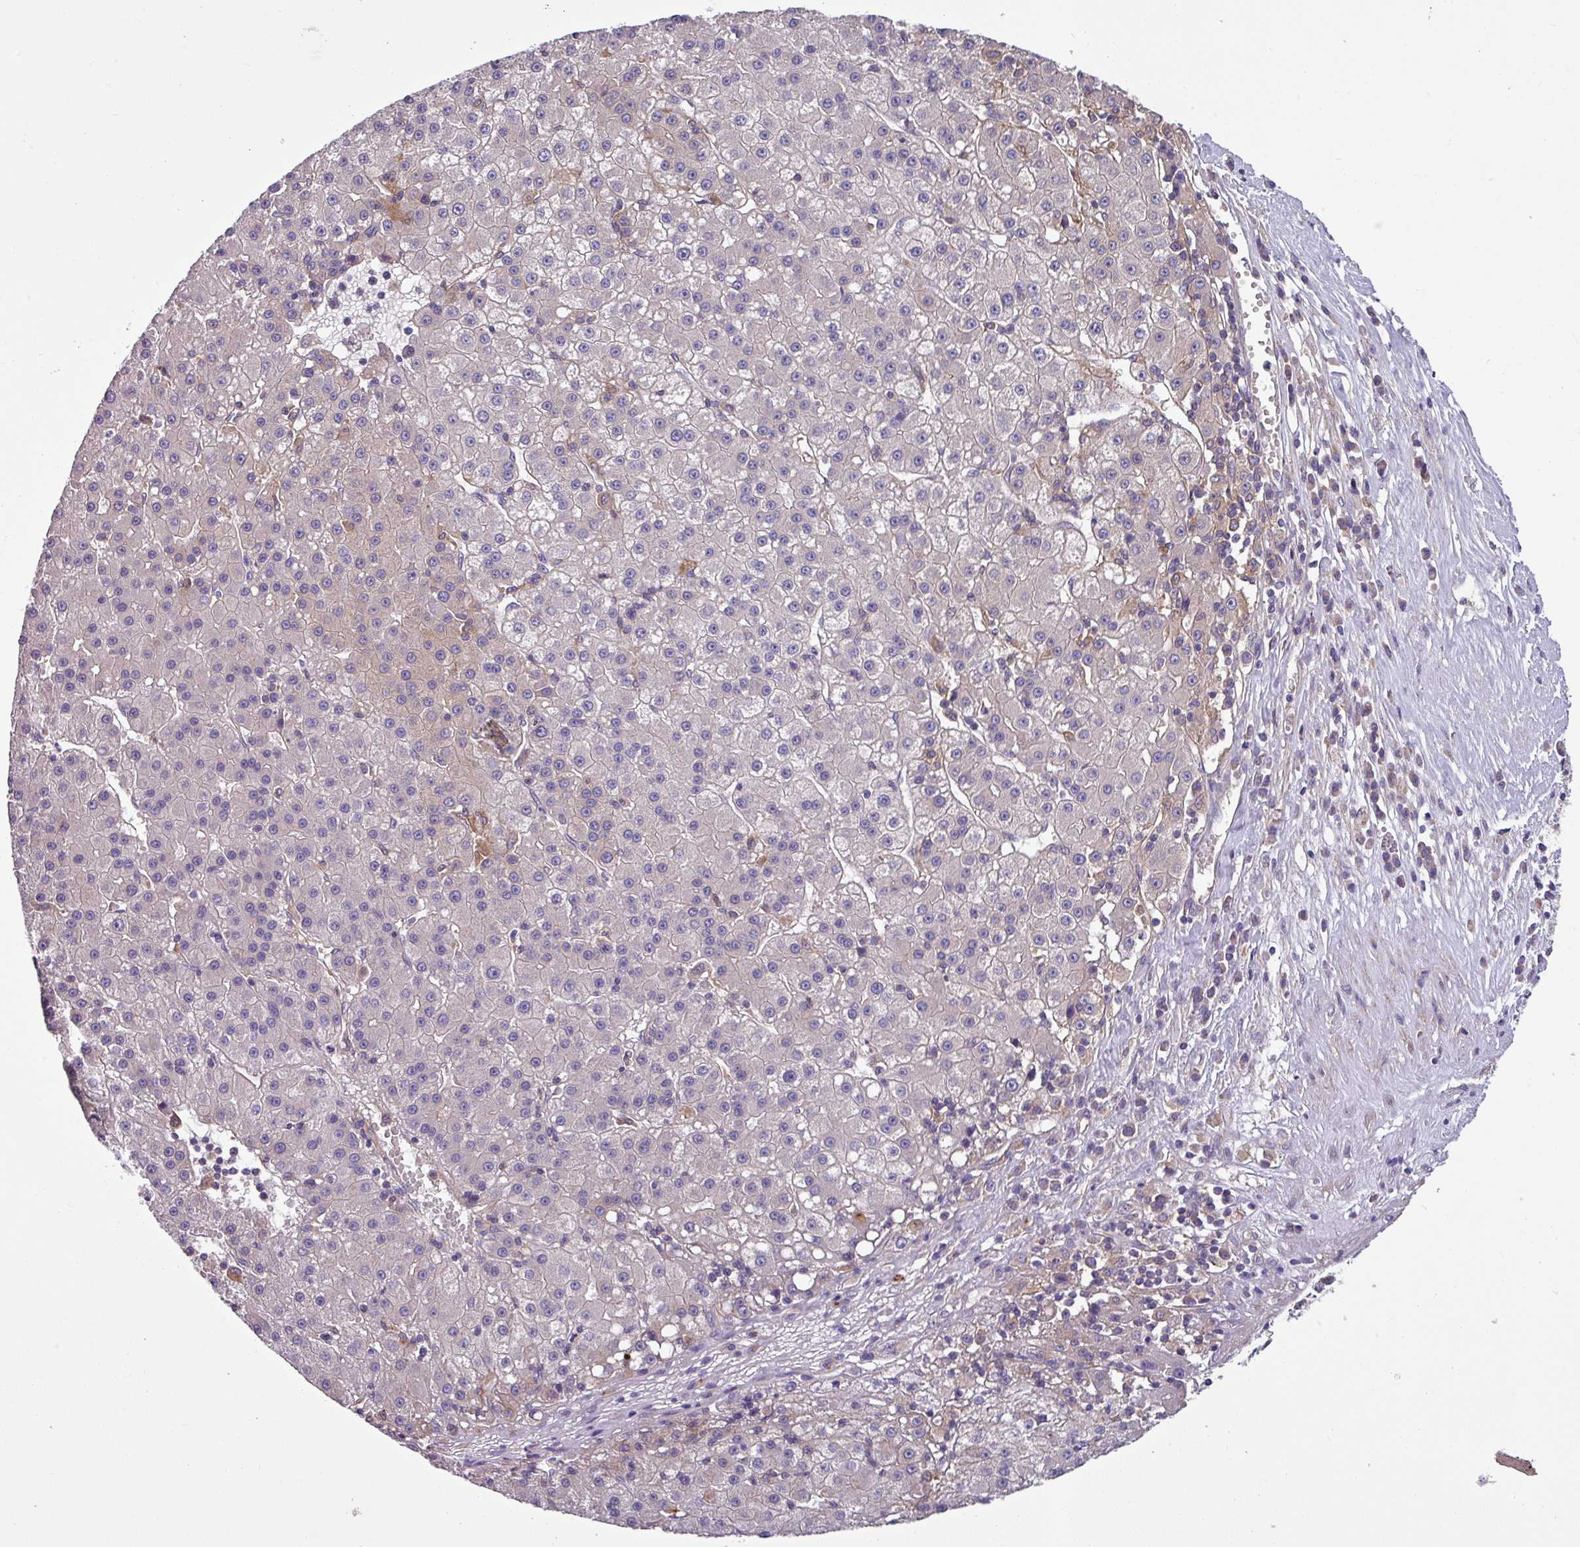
{"staining": {"intensity": "negative", "quantity": "none", "location": "none"}, "tissue": "liver cancer", "cell_type": "Tumor cells", "image_type": "cancer", "snomed": [{"axis": "morphology", "description": "Carcinoma, Hepatocellular, NOS"}, {"axis": "topography", "description": "Liver"}], "caption": "Micrograph shows no protein expression in tumor cells of hepatocellular carcinoma (liver) tissue. The staining was performed using DAB (3,3'-diaminobenzidine) to visualize the protein expression in brown, while the nuclei were stained in blue with hematoxylin (Magnification: 20x).", "gene": "SLC23A2", "patient": {"sex": "male", "age": 76}}